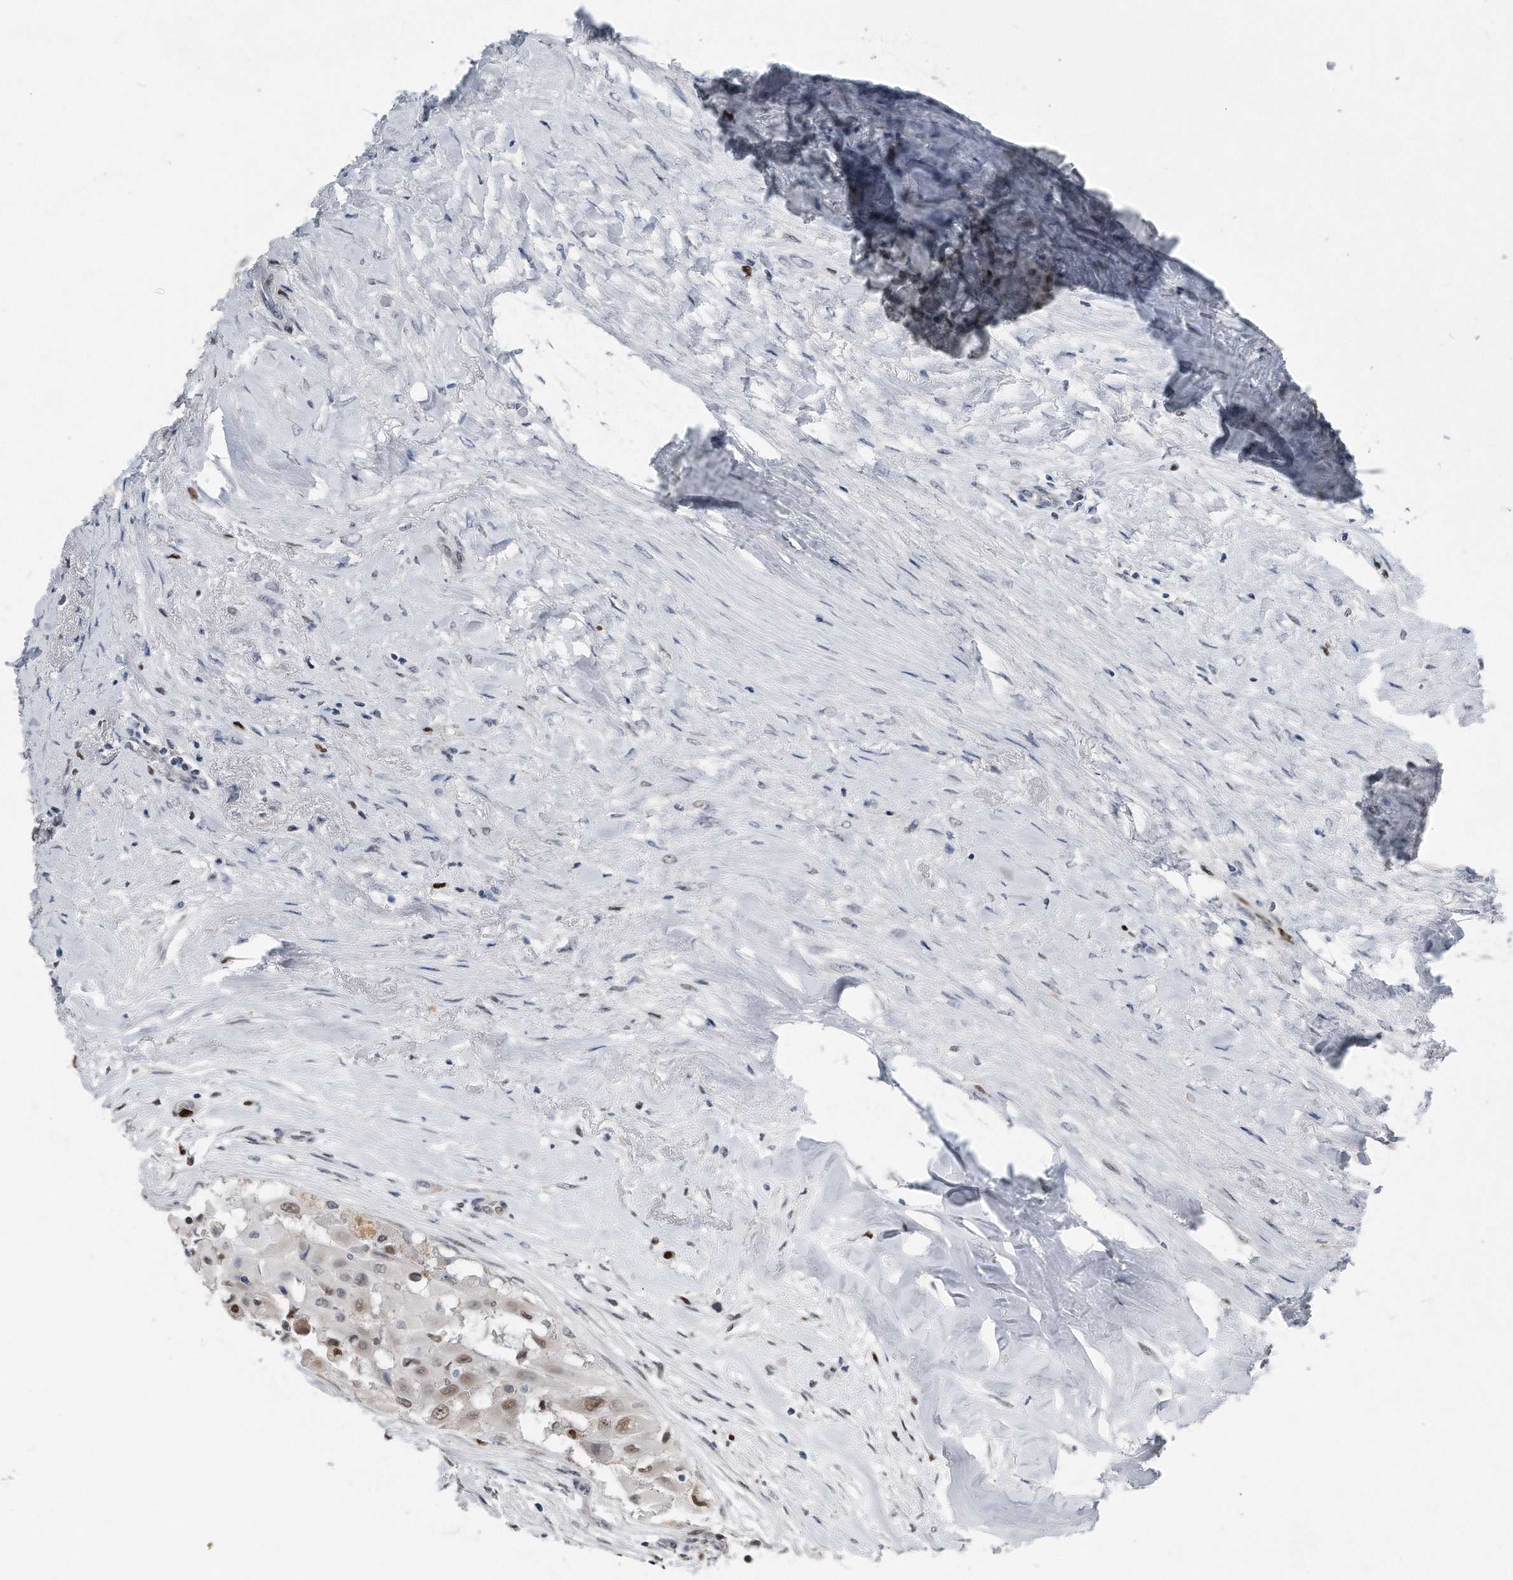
{"staining": {"intensity": "moderate", "quantity": "<25%", "location": "nuclear"}, "tissue": "thyroid cancer", "cell_type": "Tumor cells", "image_type": "cancer", "snomed": [{"axis": "morphology", "description": "Papillary adenocarcinoma, NOS"}, {"axis": "topography", "description": "Thyroid gland"}], "caption": "Papillary adenocarcinoma (thyroid) tissue shows moderate nuclear expression in about <25% of tumor cells, visualized by immunohistochemistry.", "gene": "PCNA", "patient": {"sex": "female", "age": 59}}